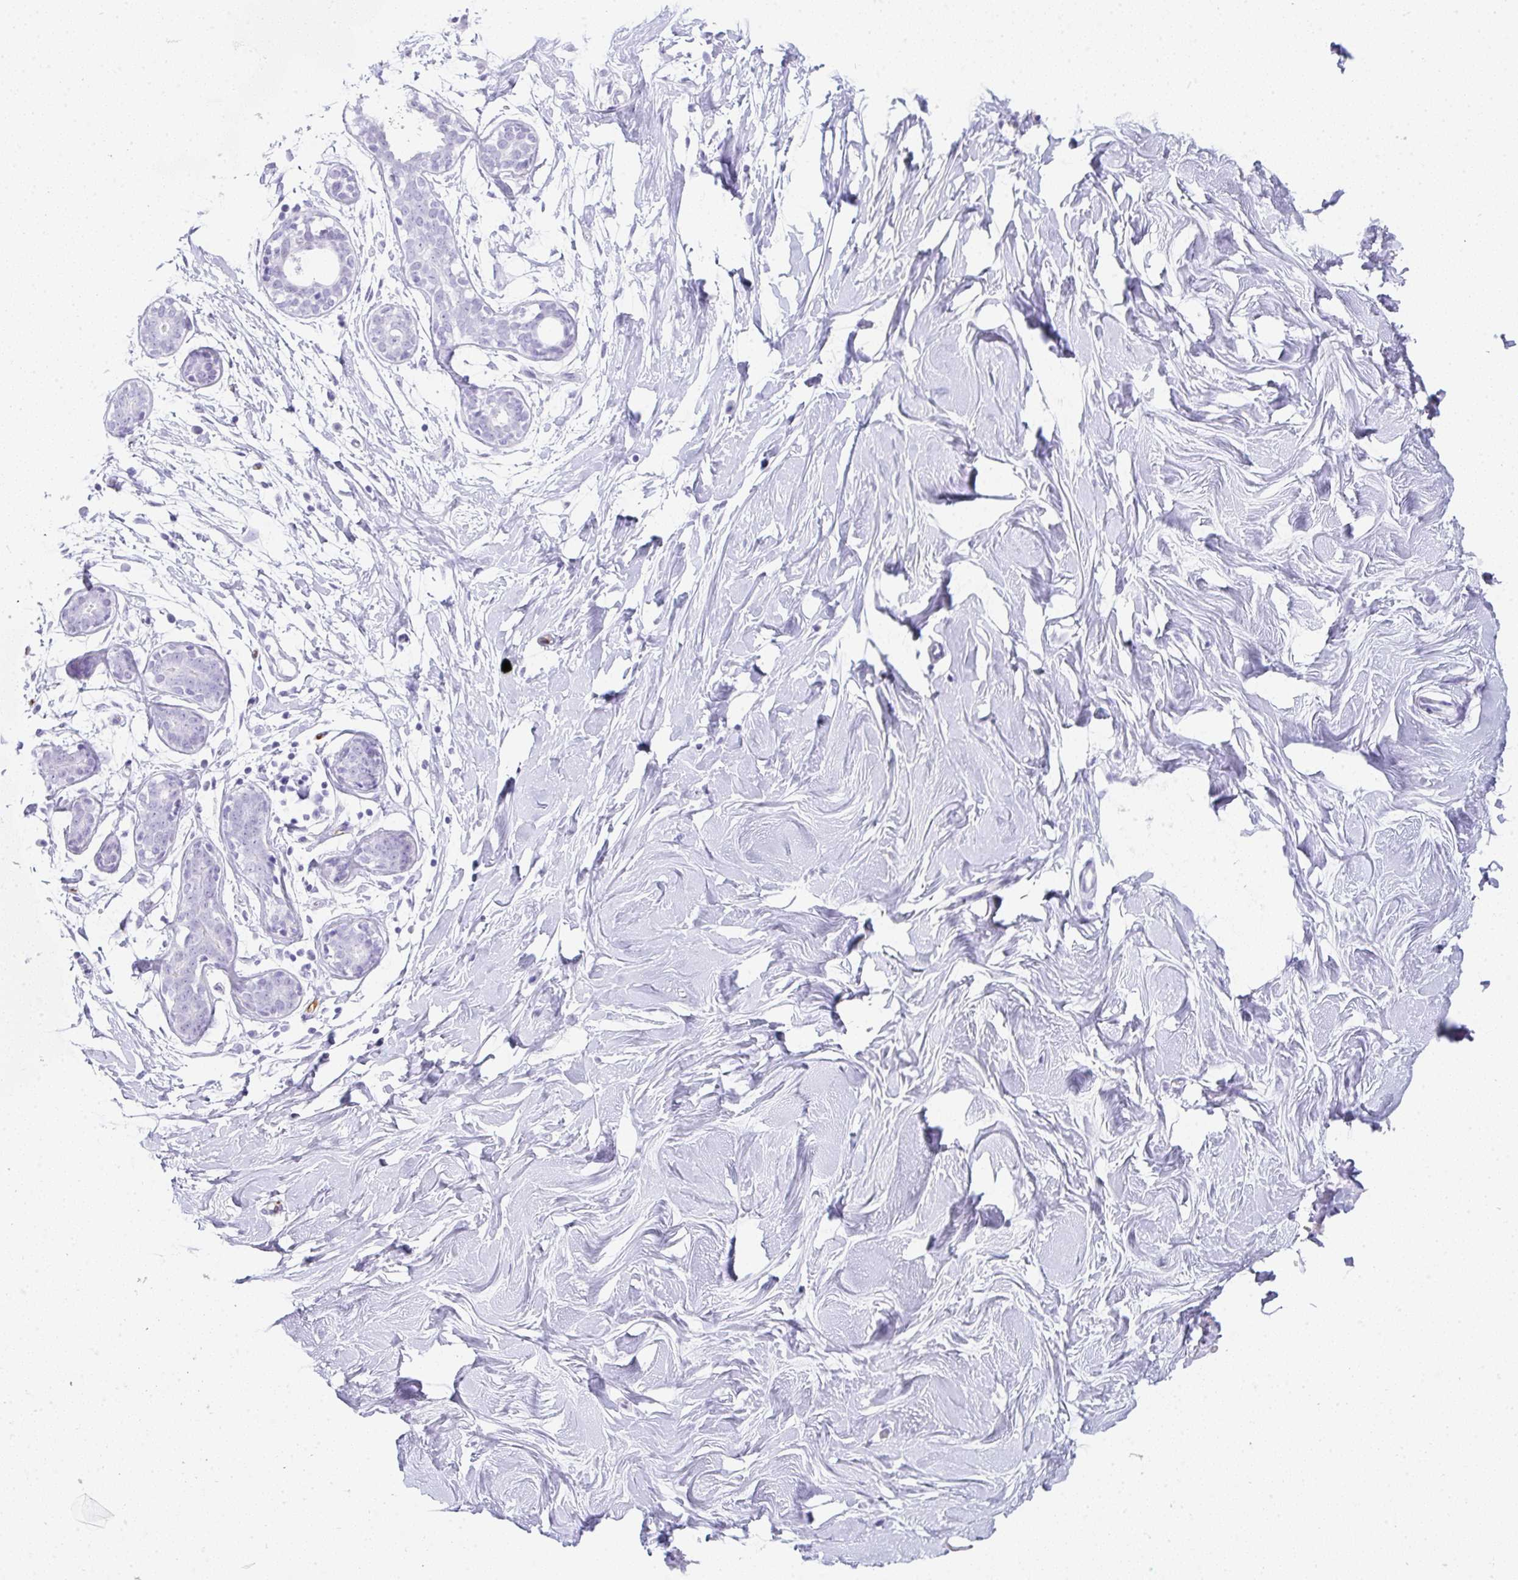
{"staining": {"intensity": "negative", "quantity": "none", "location": "none"}, "tissue": "breast", "cell_type": "Adipocytes", "image_type": "normal", "snomed": [{"axis": "morphology", "description": "Normal tissue, NOS"}, {"axis": "topography", "description": "Breast"}], "caption": "Immunohistochemistry histopathology image of normal breast stained for a protein (brown), which exhibits no staining in adipocytes.", "gene": "PRND", "patient": {"sex": "female", "age": 27}}